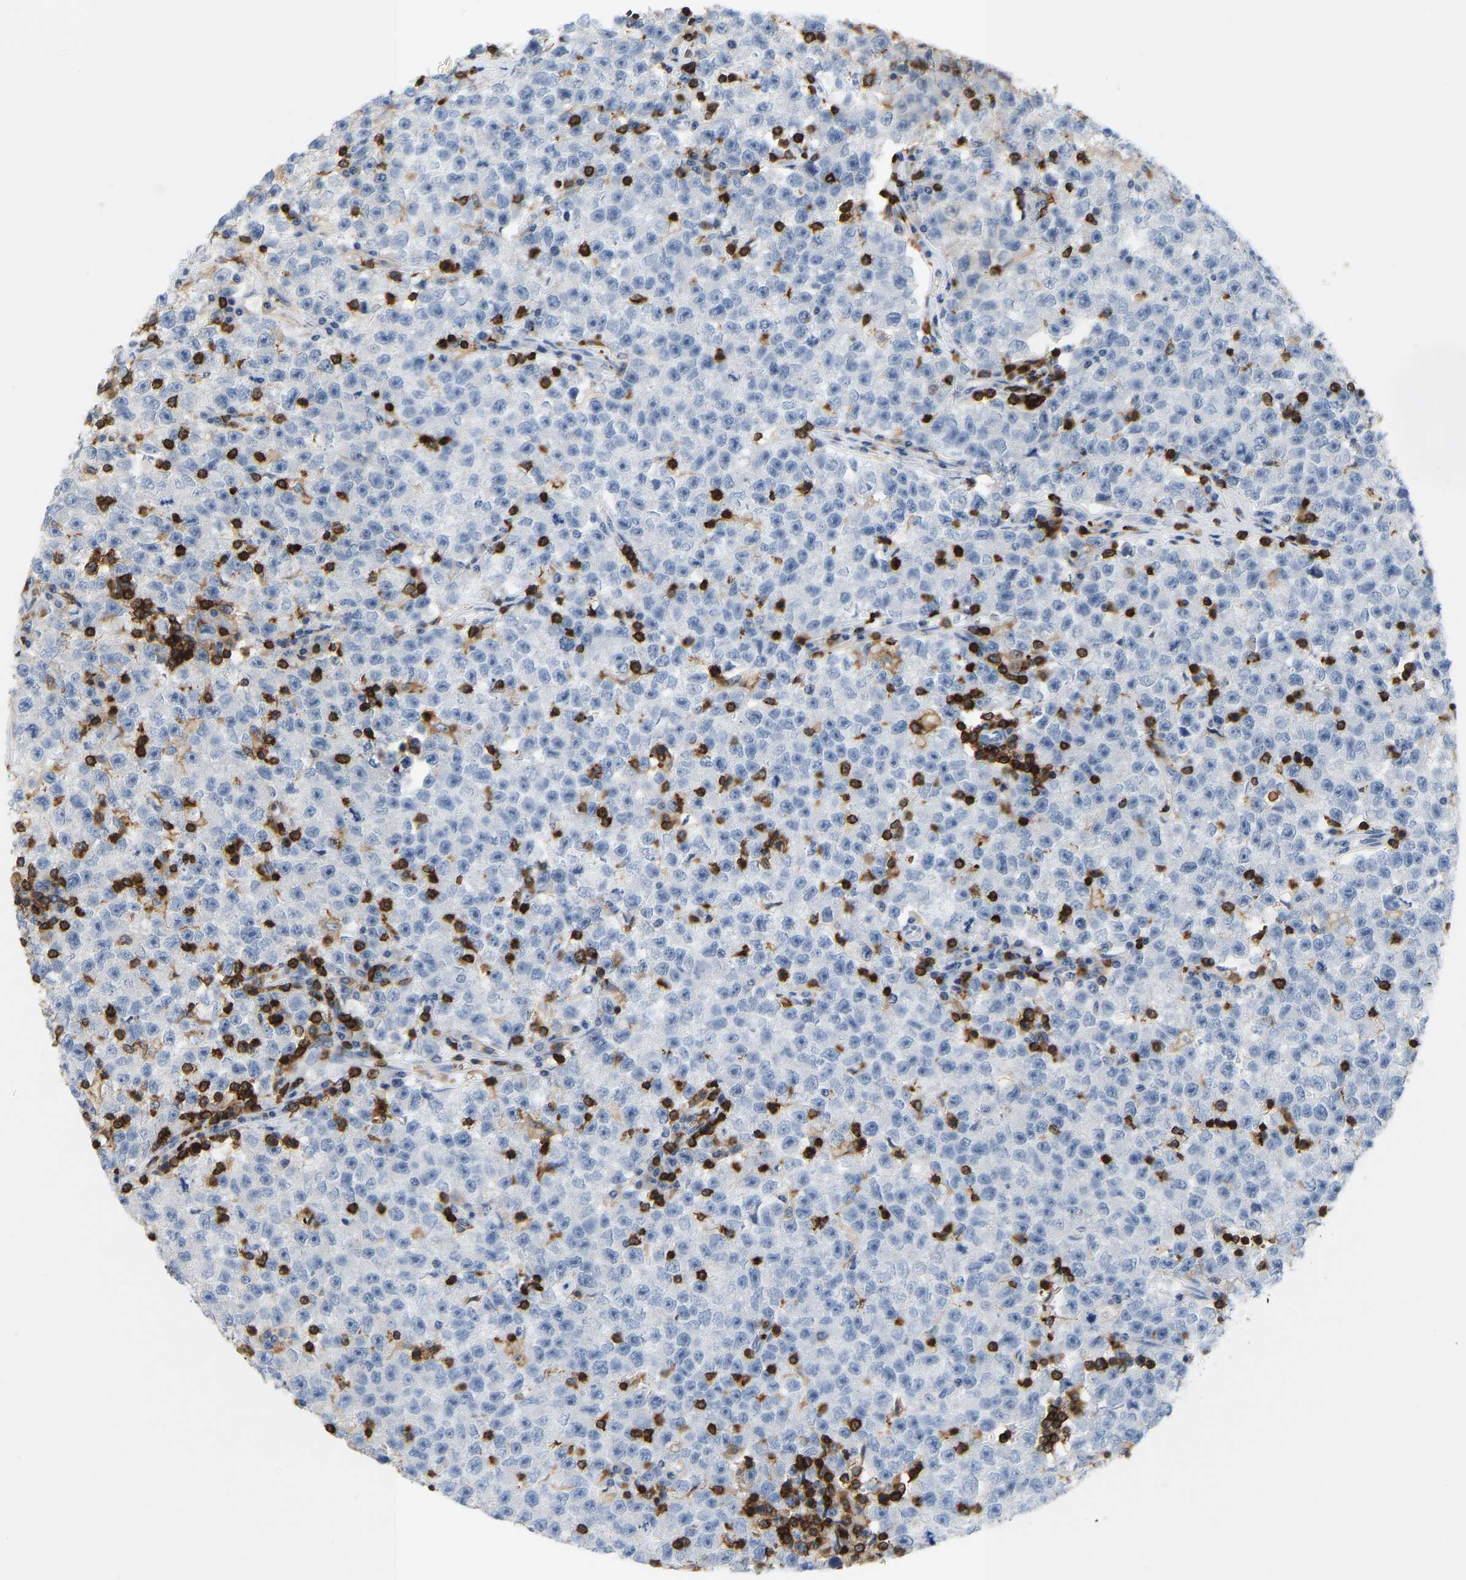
{"staining": {"intensity": "negative", "quantity": "none", "location": "none"}, "tissue": "testis cancer", "cell_type": "Tumor cells", "image_type": "cancer", "snomed": [{"axis": "morphology", "description": "Seminoma, NOS"}, {"axis": "topography", "description": "Testis"}], "caption": "The photomicrograph exhibits no staining of tumor cells in testis cancer. (Immunohistochemistry, brightfield microscopy, high magnification).", "gene": "EVL", "patient": {"sex": "male", "age": 22}}